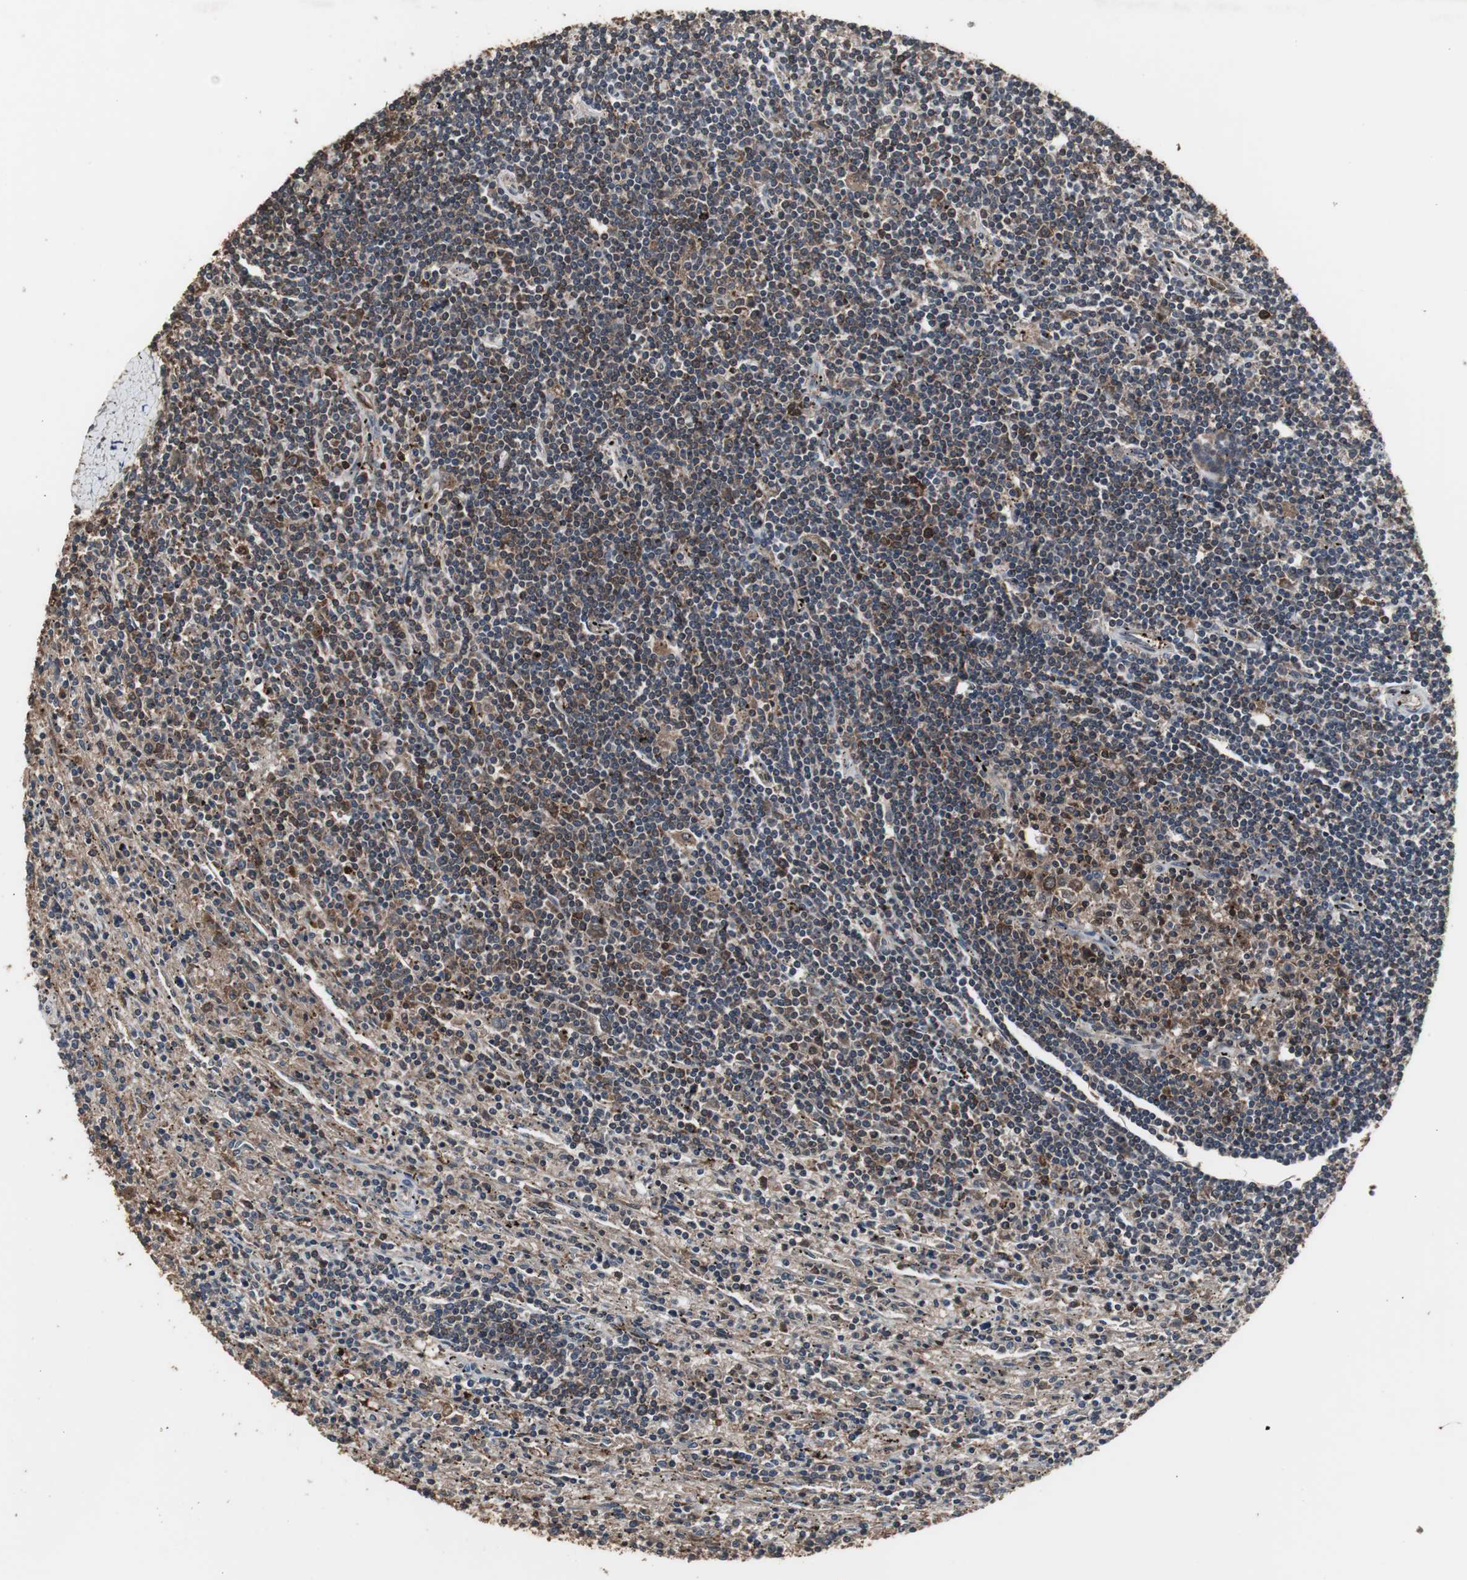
{"staining": {"intensity": "strong", "quantity": ">75%", "location": "cytoplasmic/membranous"}, "tissue": "lymphoma", "cell_type": "Tumor cells", "image_type": "cancer", "snomed": [{"axis": "morphology", "description": "Malignant lymphoma, non-Hodgkin's type, Low grade"}, {"axis": "topography", "description": "Spleen"}], "caption": "IHC (DAB (3,3'-diaminobenzidine)) staining of human malignant lymphoma, non-Hodgkin's type (low-grade) shows strong cytoplasmic/membranous protein expression in approximately >75% of tumor cells. Using DAB (3,3'-diaminobenzidine) (brown) and hematoxylin (blue) stains, captured at high magnification using brightfield microscopy.", "gene": "HPRT1", "patient": {"sex": "male", "age": 76}}